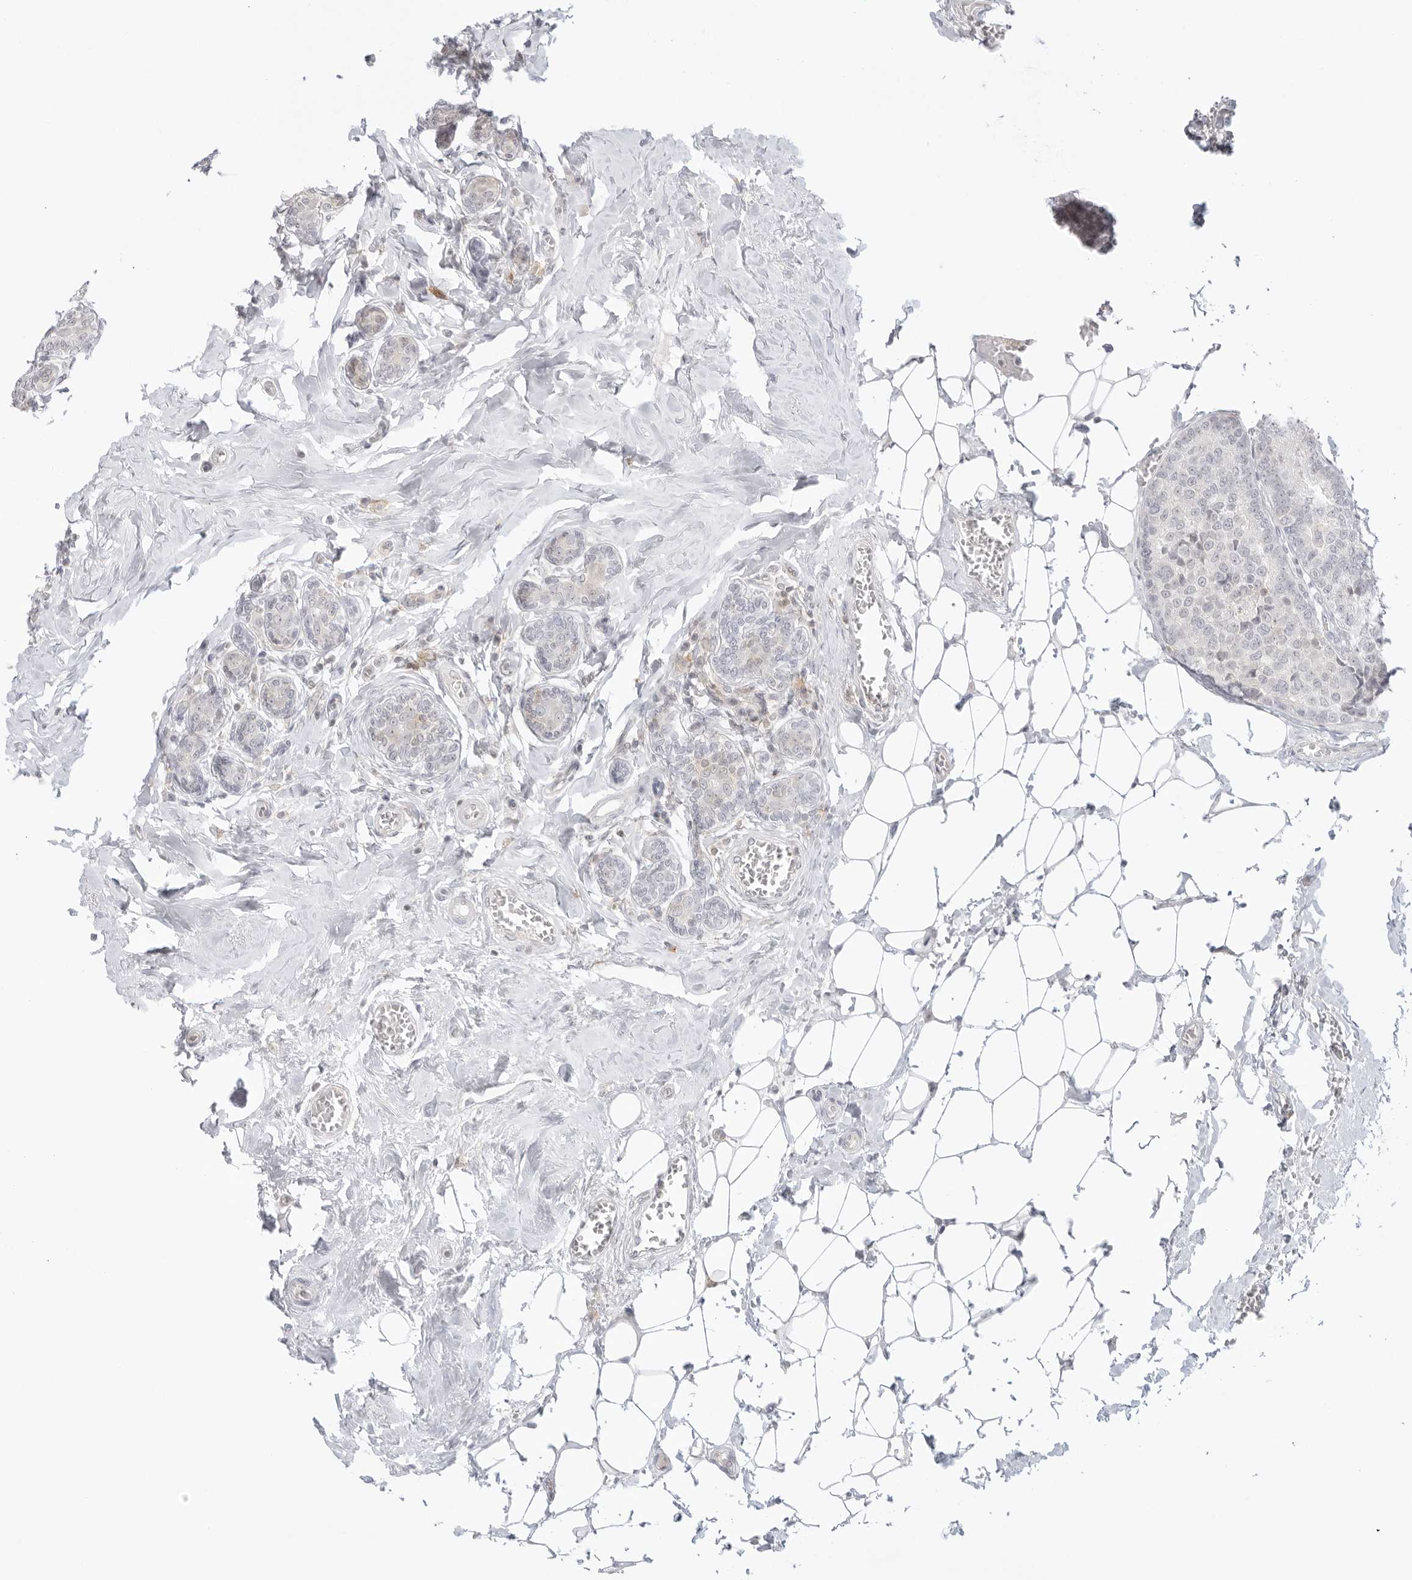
{"staining": {"intensity": "negative", "quantity": "none", "location": "none"}, "tissue": "breast cancer", "cell_type": "Tumor cells", "image_type": "cancer", "snomed": [{"axis": "morphology", "description": "Normal tissue, NOS"}, {"axis": "morphology", "description": "Duct carcinoma"}, {"axis": "topography", "description": "Breast"}], "caption": "High magnification brightfield microscopy of invasive ductal carcinoma (breast) stained with DAB (brown) and counterstained with hematoxylin (blue): tumor cells show no significant positivity.", "gene": "TNFRSF14", "patient": {"sex": "female", "age": 43}}